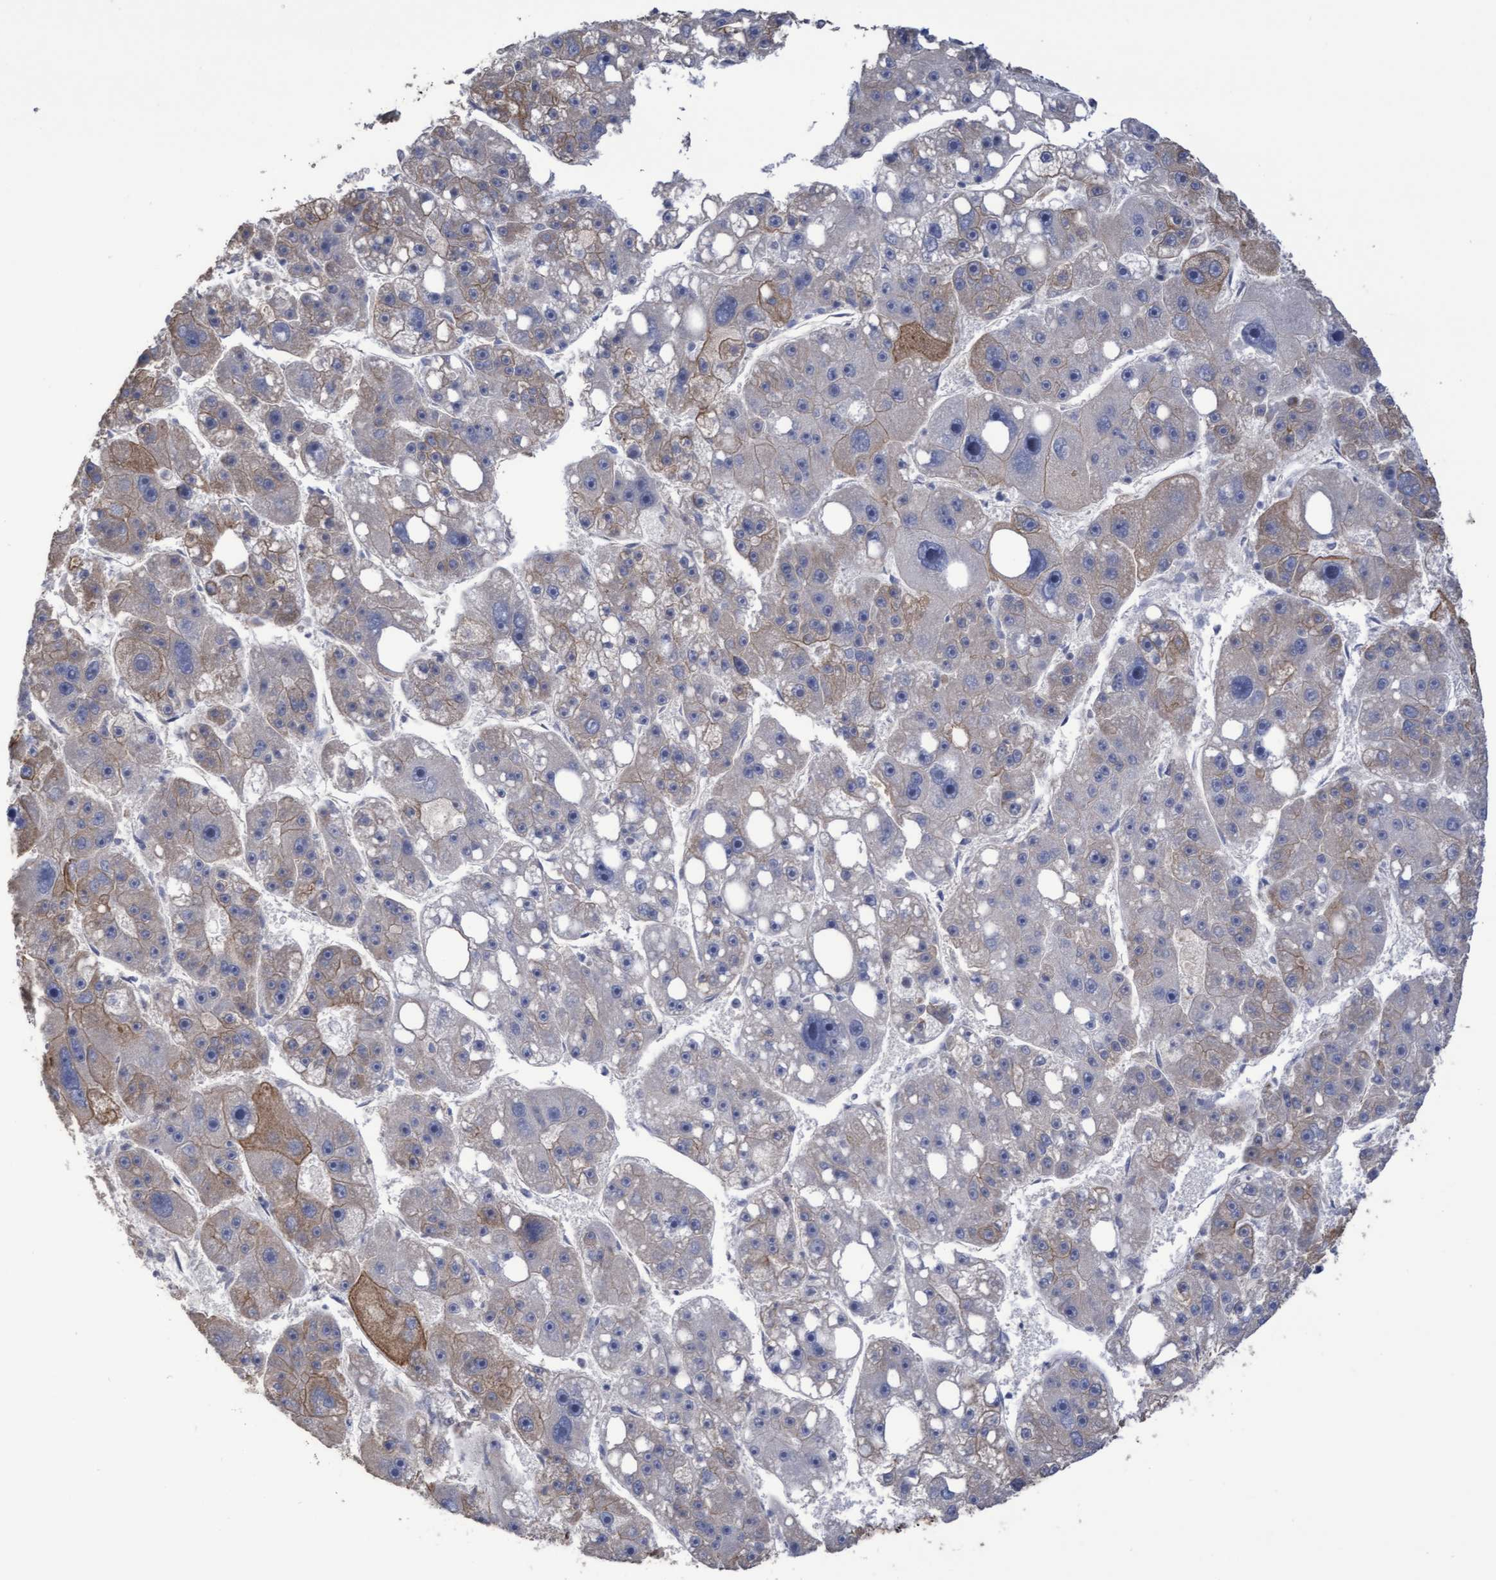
{"staining": {"intensity": "weak", "quantity": "<25%", "location": "cytoplasmic/membranous"}, "tissue": "liver cancer", "cell_type": "Tumor cells", "image_type": "cancer", "snomed": [{"axis": "morphology", "description": "Carcinoma, Hepatocellular, NOS"}, {"axis": "topography", "description": "Liver"}], "caption": "A histopathology image of human liver cancer (hepatocellular carcinoma) is negative for staining in tumor cells. (DAB IHC with hematoxylin counter stain).", "gene": "KRT24", "patient": {"sex": "female", "age": 61}}